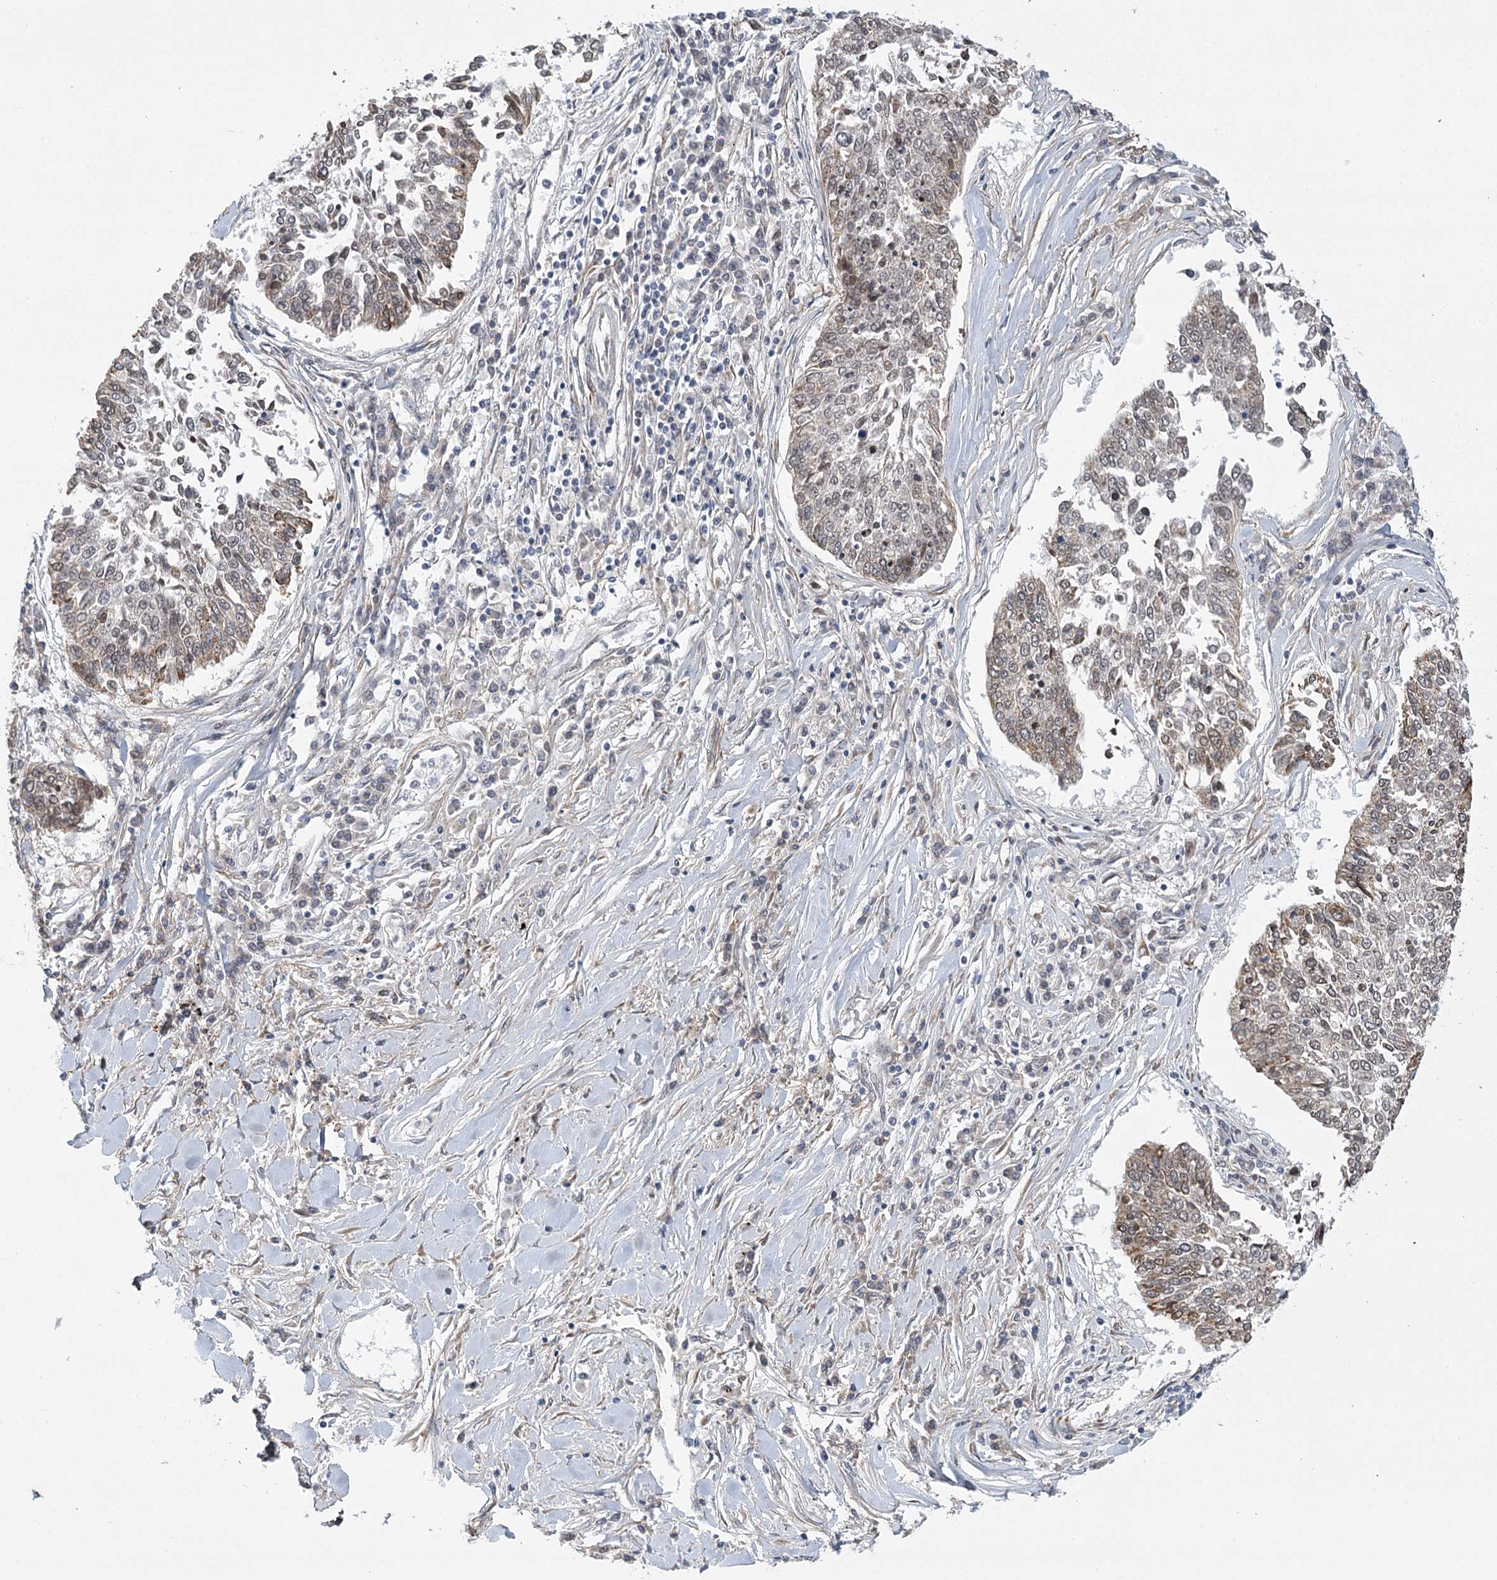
{"staining": {"intensity": "negative", "quantity": "none", "location": "none"}, "tissue": "lung cancer", "cell_type": "Tumor cells", "image_type": "cancer", "snomed": [{"axis": "morphology", "description": "Normal tissue, NOS"}, {"axis": "morphology", "description": "Squamous cell carcinoma, NOS"}, {"axis": "topography", "description": "Cartilage tissue"}, {"axis": "topography", "description": "Bronchus"}, {"axis": "topography", "description": "Lung"}, {"axis": "topography", "description": "Peripheral nerve tissue"}], "caption": "This is a photomicrograph of IHC staining of squamous cell carcinoma (lung), which shows no expression in tumor cells. (Brightfield microscopy of DAB immunohistochemistry (IHC) at high magnification).", "gene": "MED28", "patient": {"sex": "female", "age": 49}}